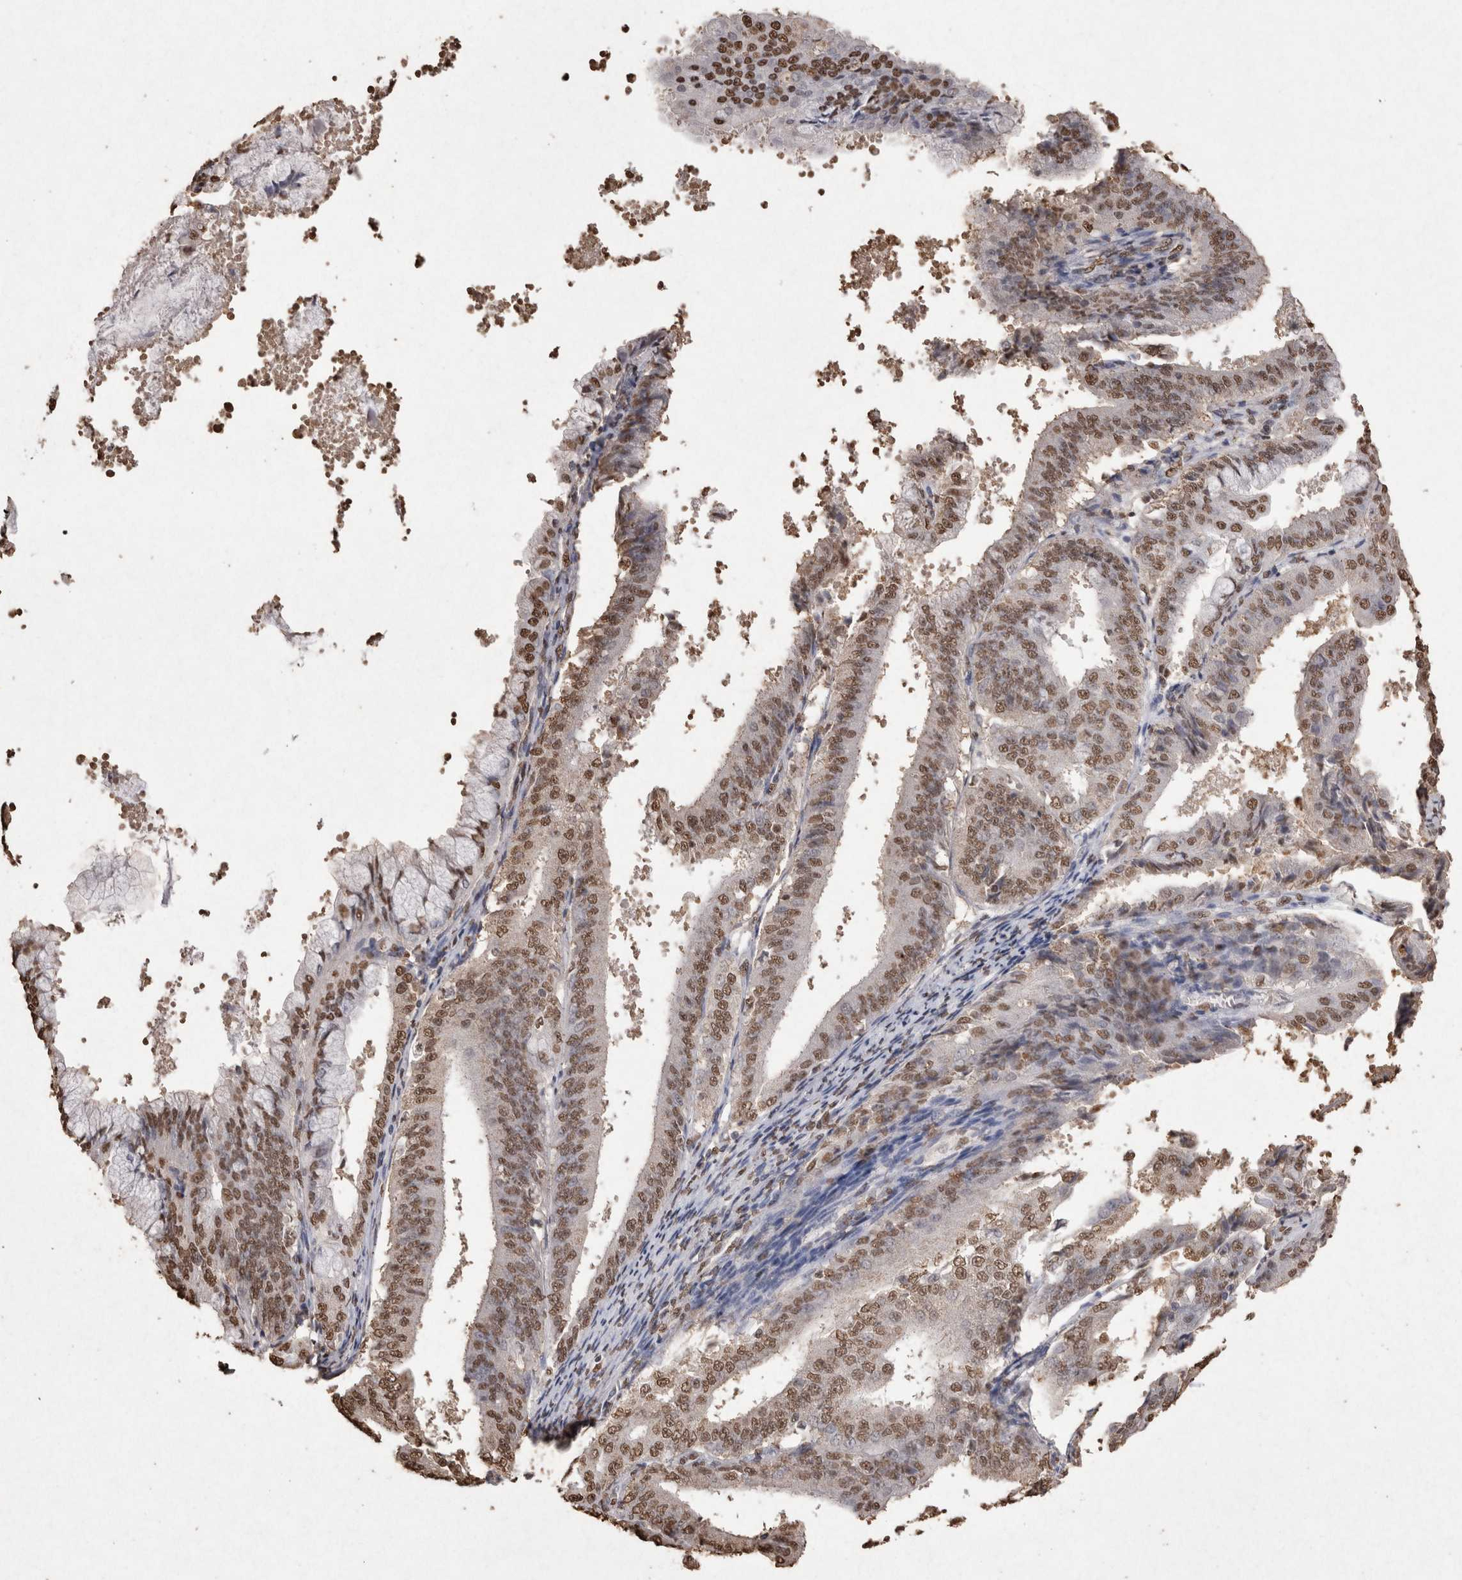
{"staining": {"intensity": "moderate", "quantity": ">75%", "location": "nuclear"}, "tissue": "endometrial cancer", "cell_type": "Tumor cells", "image_type": "cancer", "snomed": [{"axis": "morphology", "description": "Adenocarcinoma, NOS"}, {"axis": "topography", "description": "Endometrium"}], "caption": "Human endometrial adenocarcinoma stained with a protein marker reveals moderate staining in tumor cells.", "gene": "POU5F1", "patient": {"sex": "female", "age": 63}}